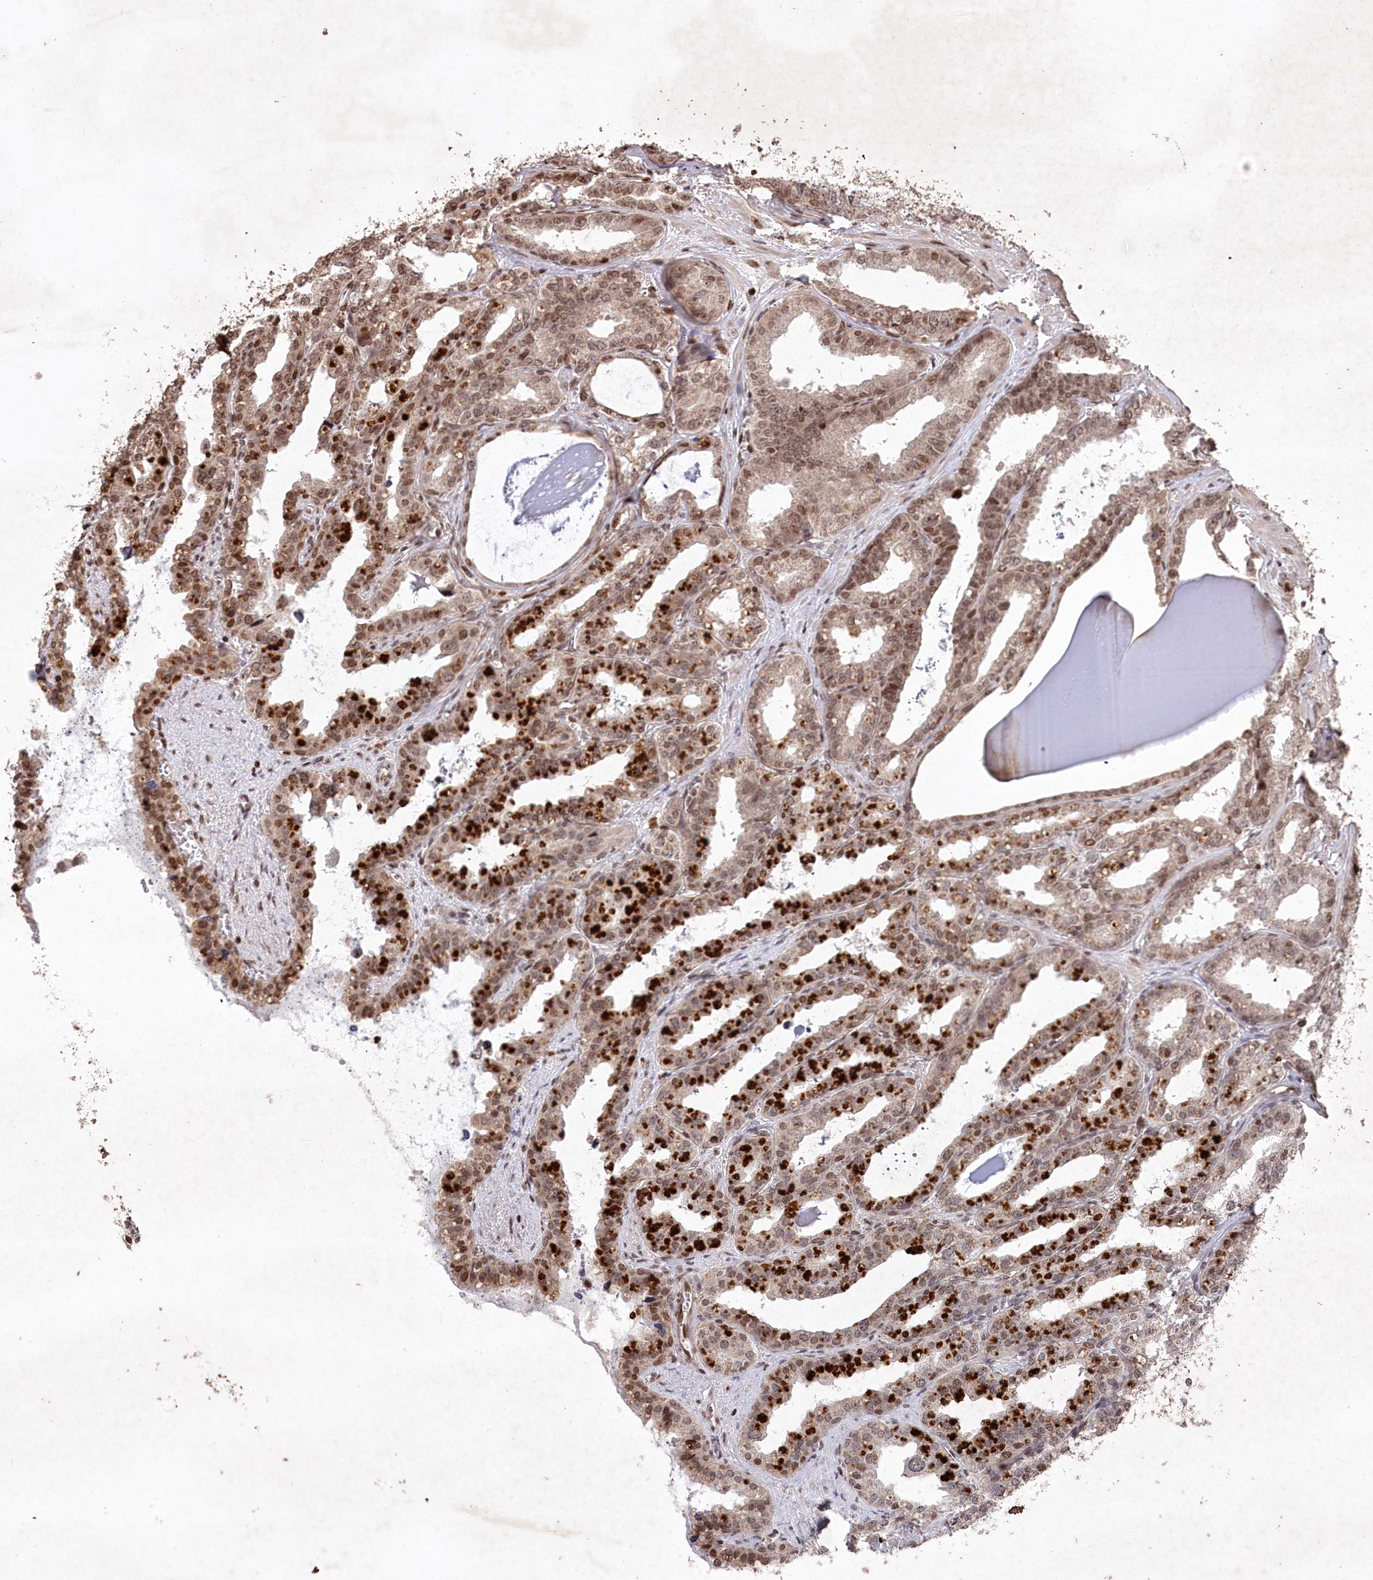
{"staining": {"intensity": "strong", "quantity": "25%-75%", "location": "cytoplasmic/membranous,nuclear"}, "tissue": "seminal vesicle", "cell_type": "Glandular cells", "image_type": "normal", "snomed": [{"axis": "morphology", "description": "Normal tissue, NOS"}, {"axis": "topography", "description": "Prostate"}, {"axis": "topography", "description": "Seminal veicle"}], "caption": "IHC (DAB (3,3'-diaminobenzidine)) staining of benign seminal vesicle exhibits strong cytoplasmic/membranous,nuclear protein staining in about 25%-75% of glandular cells. Using DAB (brown) and hematoxylin (blue) stains, captured at high magnification using brightfield microscopy.", "gene": "CCSER2", "patient": {"sex": "male", "age": 51}}